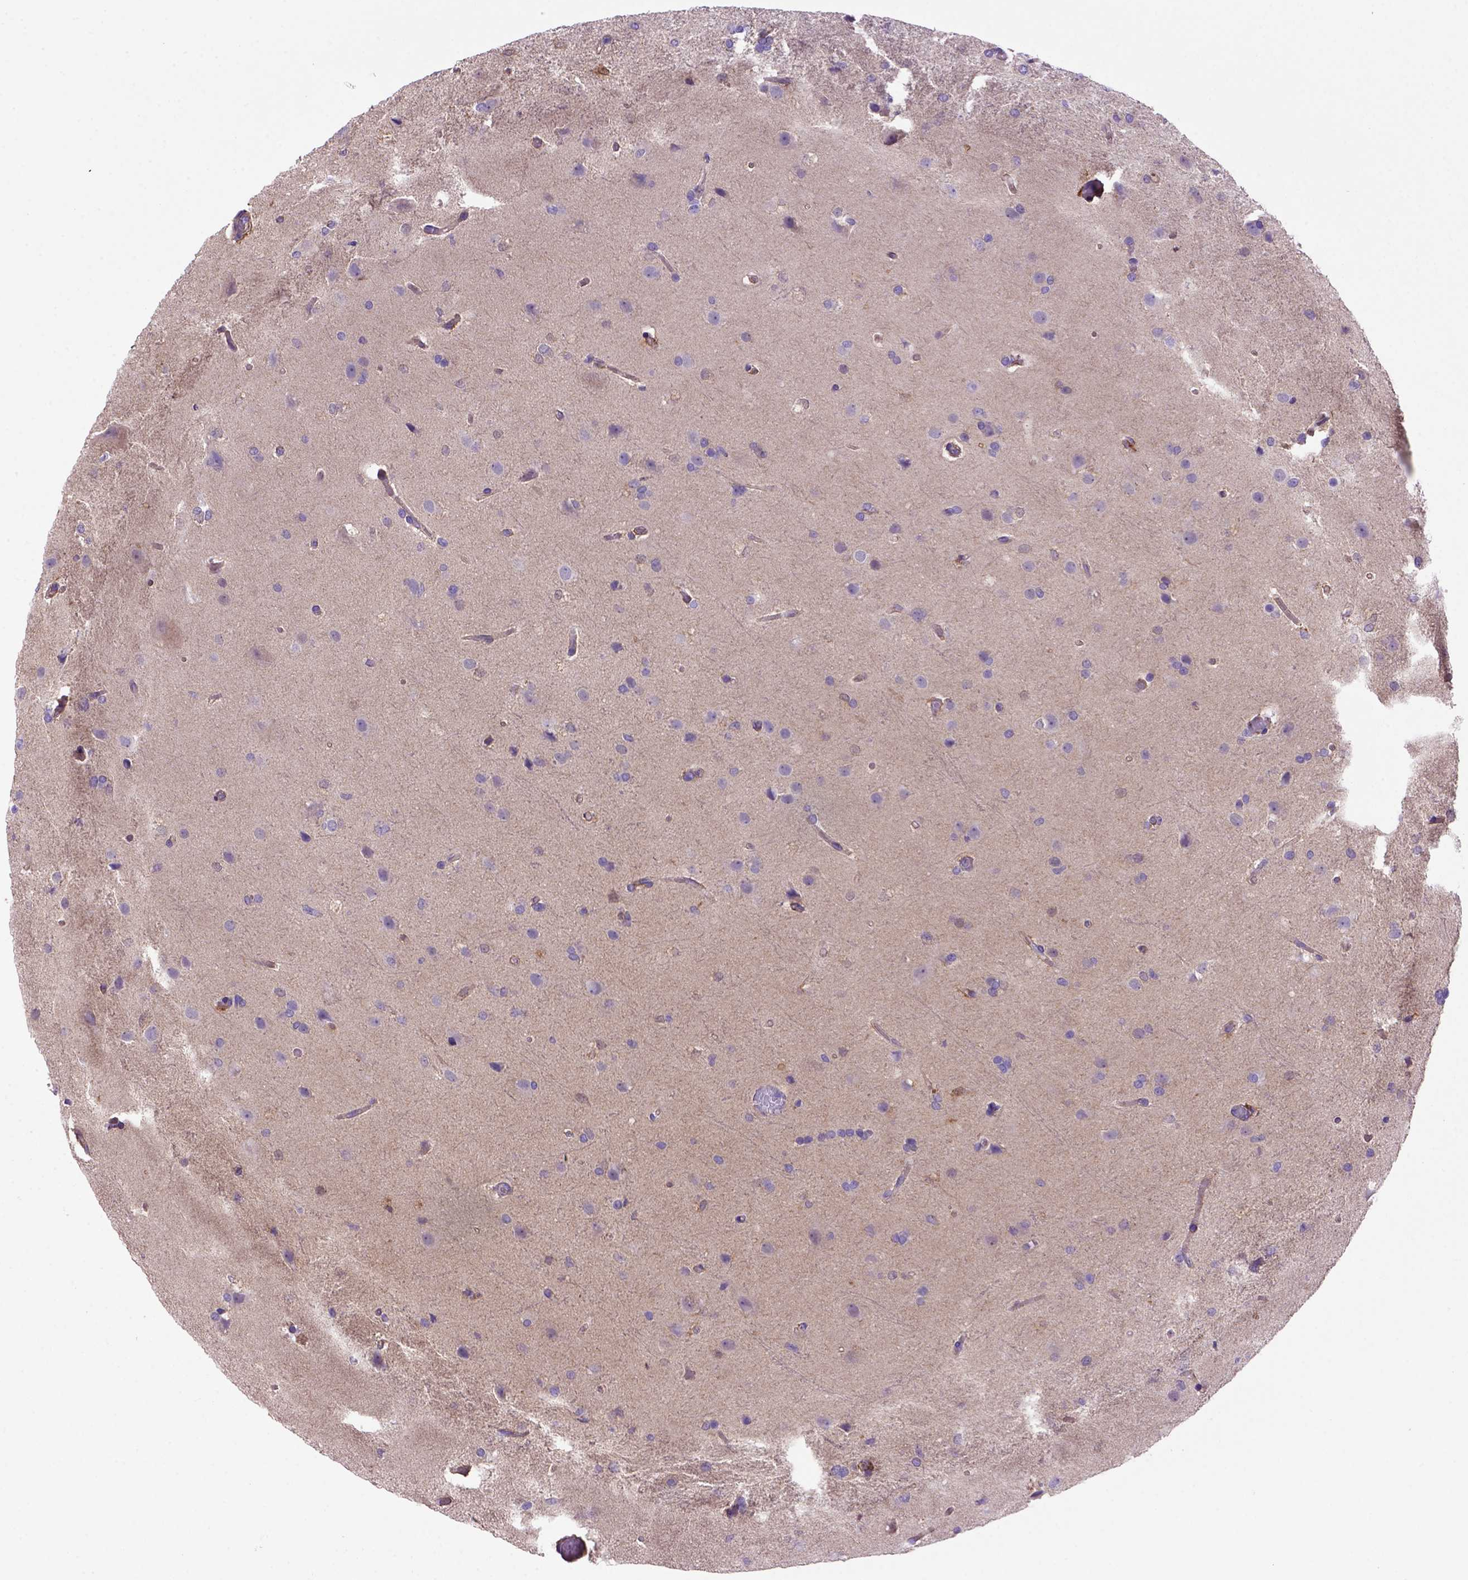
{"staining": {"intensity": "weak", "quantity": "<25%", "location": "cytoplasmic/membranous"}, "tissue": "glioma", "cell_type": "Tumor cells", "image_type": "cancer", "snomed": [{"axis": "morphology", "description": "Glioma, malignant, High grade"}, {"axis": "topography", "description": "Brain"}], "caption": "IHC image of glioma stained for a protein (brown), which shows no expression in tumor cells. Nuclei are stained in blue.", "gene": "PEX12", "patient": {"sex": "male", "age": 68}}